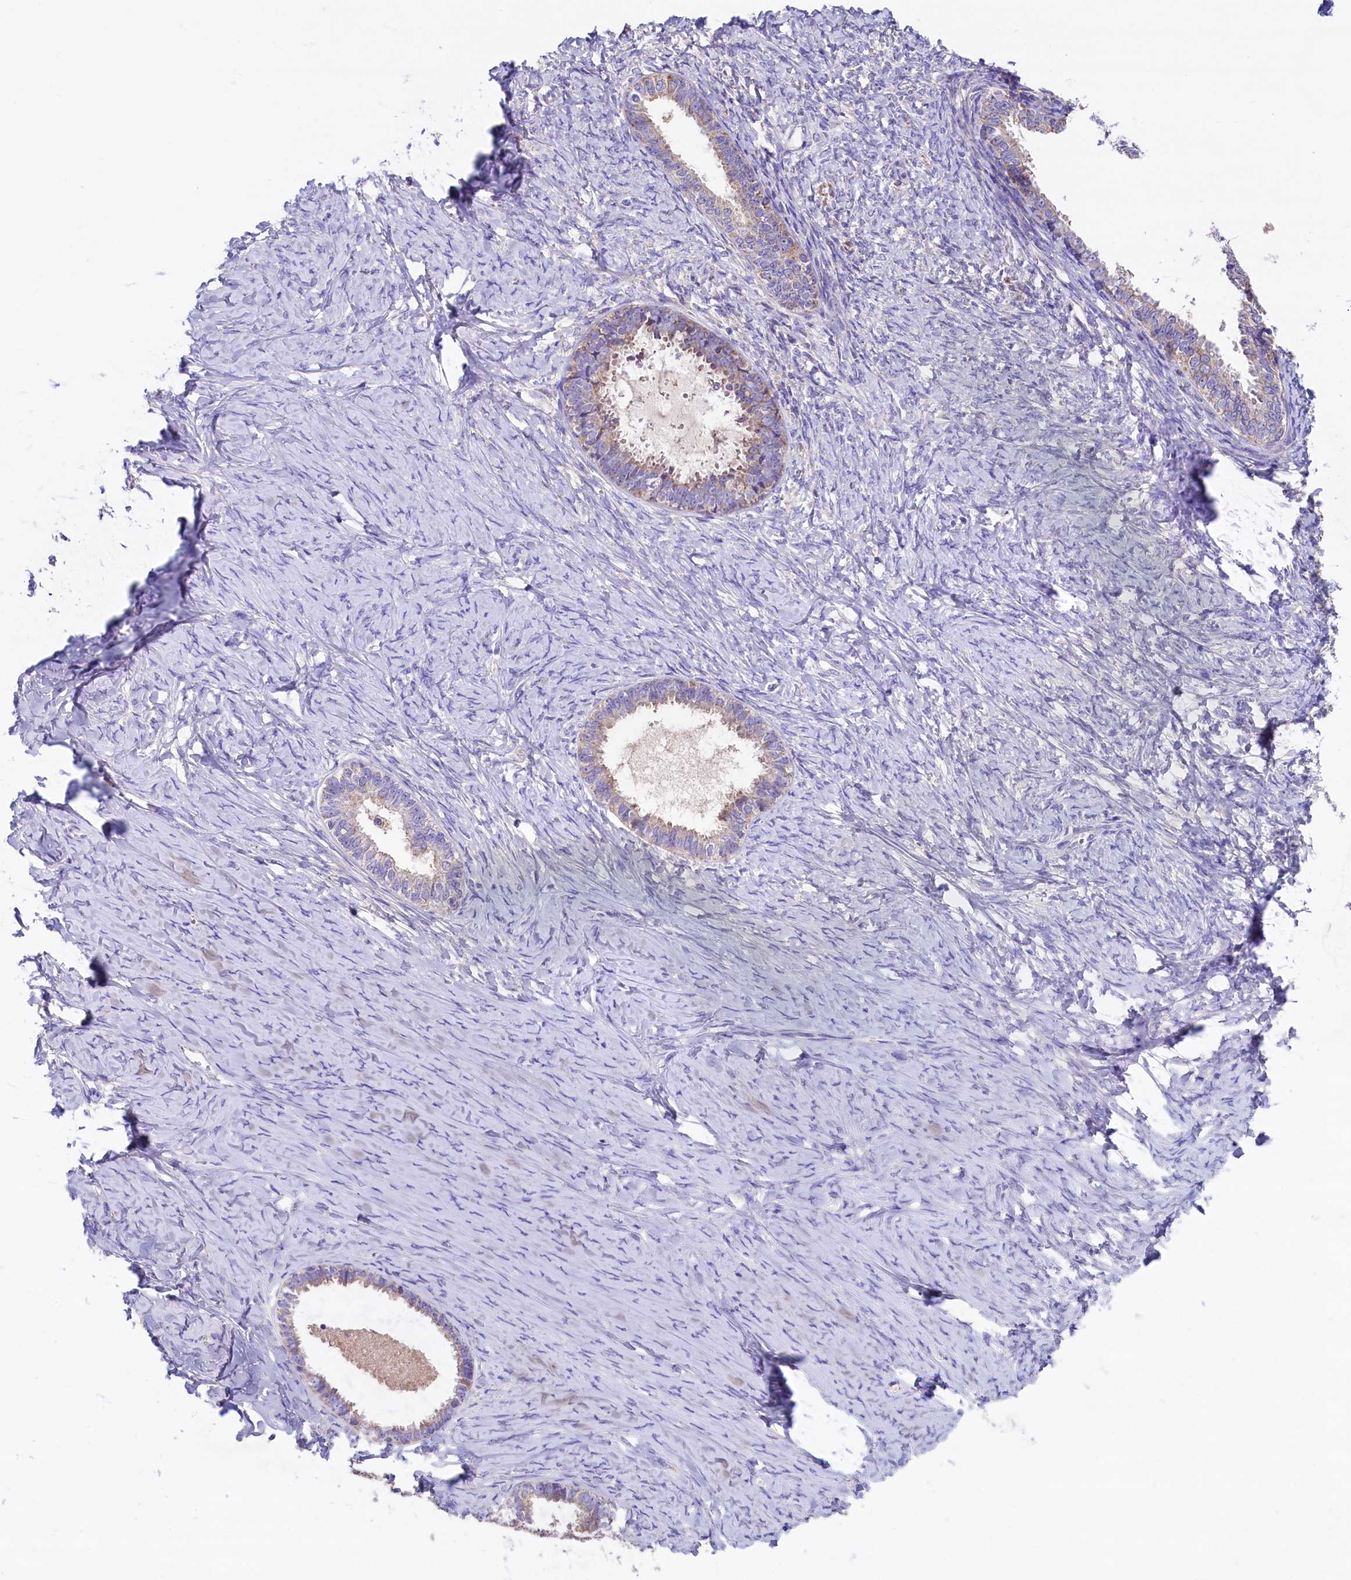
{"staining": {"intensity": "weak", "quantity": "<25%", "location": "cytoplasmic/membranous"}, "tissue": "ovarian cancer", "cell_type": "Tumor cells", "image_type": "cancer", "snomed": [{"axis": "morphology", "description": "Cystadenocarcinoma, serous, NOS"}, {"axis": "topography", "description": "Ovary"}], "caption": "The IHC image has no significant expression in tumor cells of serous cystadenocarcinoma (ovarian) tissue.", "gene": "PMPCB", "patient": {"sex": "female", "age": 79}}